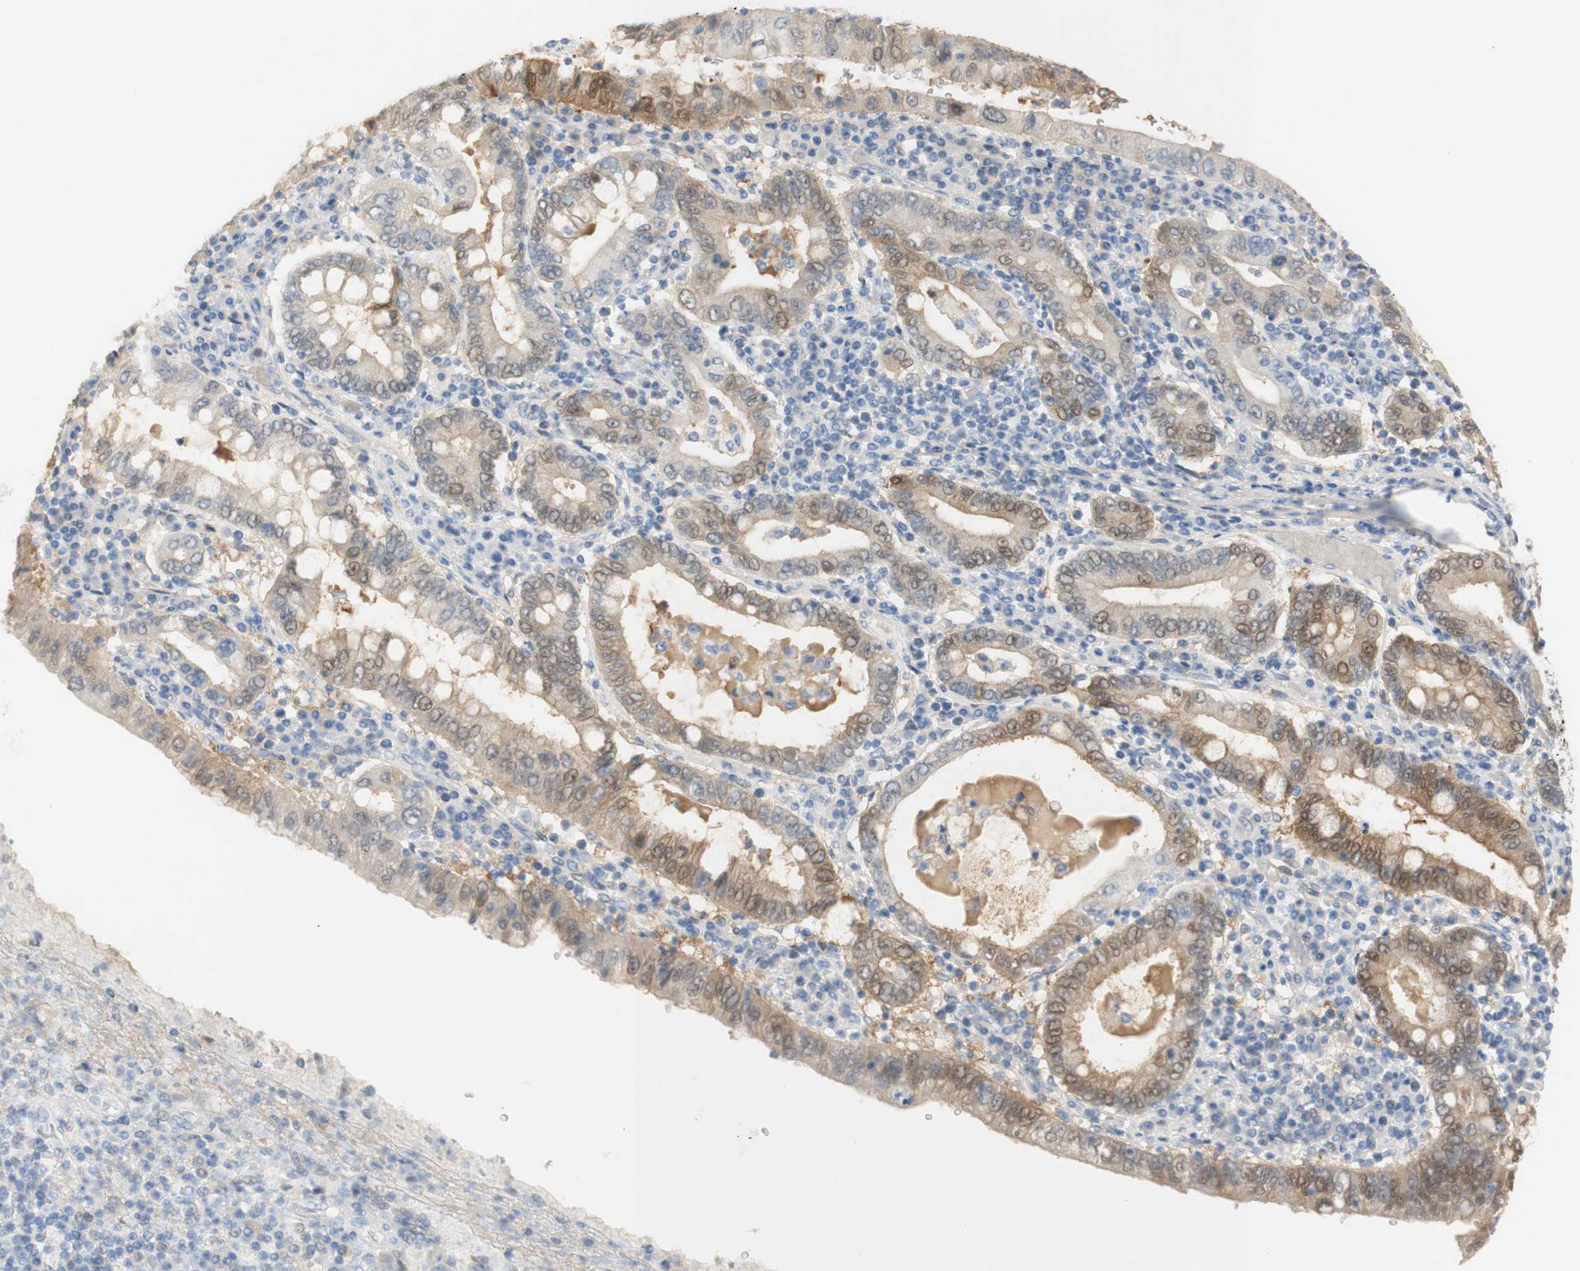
{"staining": {"intensity": "weak", "quantity": ">75%", "location": "cytoplasmic/membranous,nuclear"}, "tissue": "stomach cancer", "cell_type": "Tumor cells", "image_type": "cancer", "snomed": [{"axis": "morphology", "description": "Normal tissue, NOS"}, {"axis": "morphology", "description": "Adenocarcinoma, NOS"}, {"axis": "topography", "description": "Esophagus"}, {"axis": "topography", "description": "Stomach, upper"}, {"axis": "topography", "description": "Peripheral nerve tissue"}], "caption": "This photomicrograph shows immunohistochemistry staining of human stomach adenocarcinoma, with low weak cytoplasmic/membranous and nuclear staining in about >75% of tumor cells.", "gene": "SELENBP1", "patient": {"sex": "male", "age": 62}}